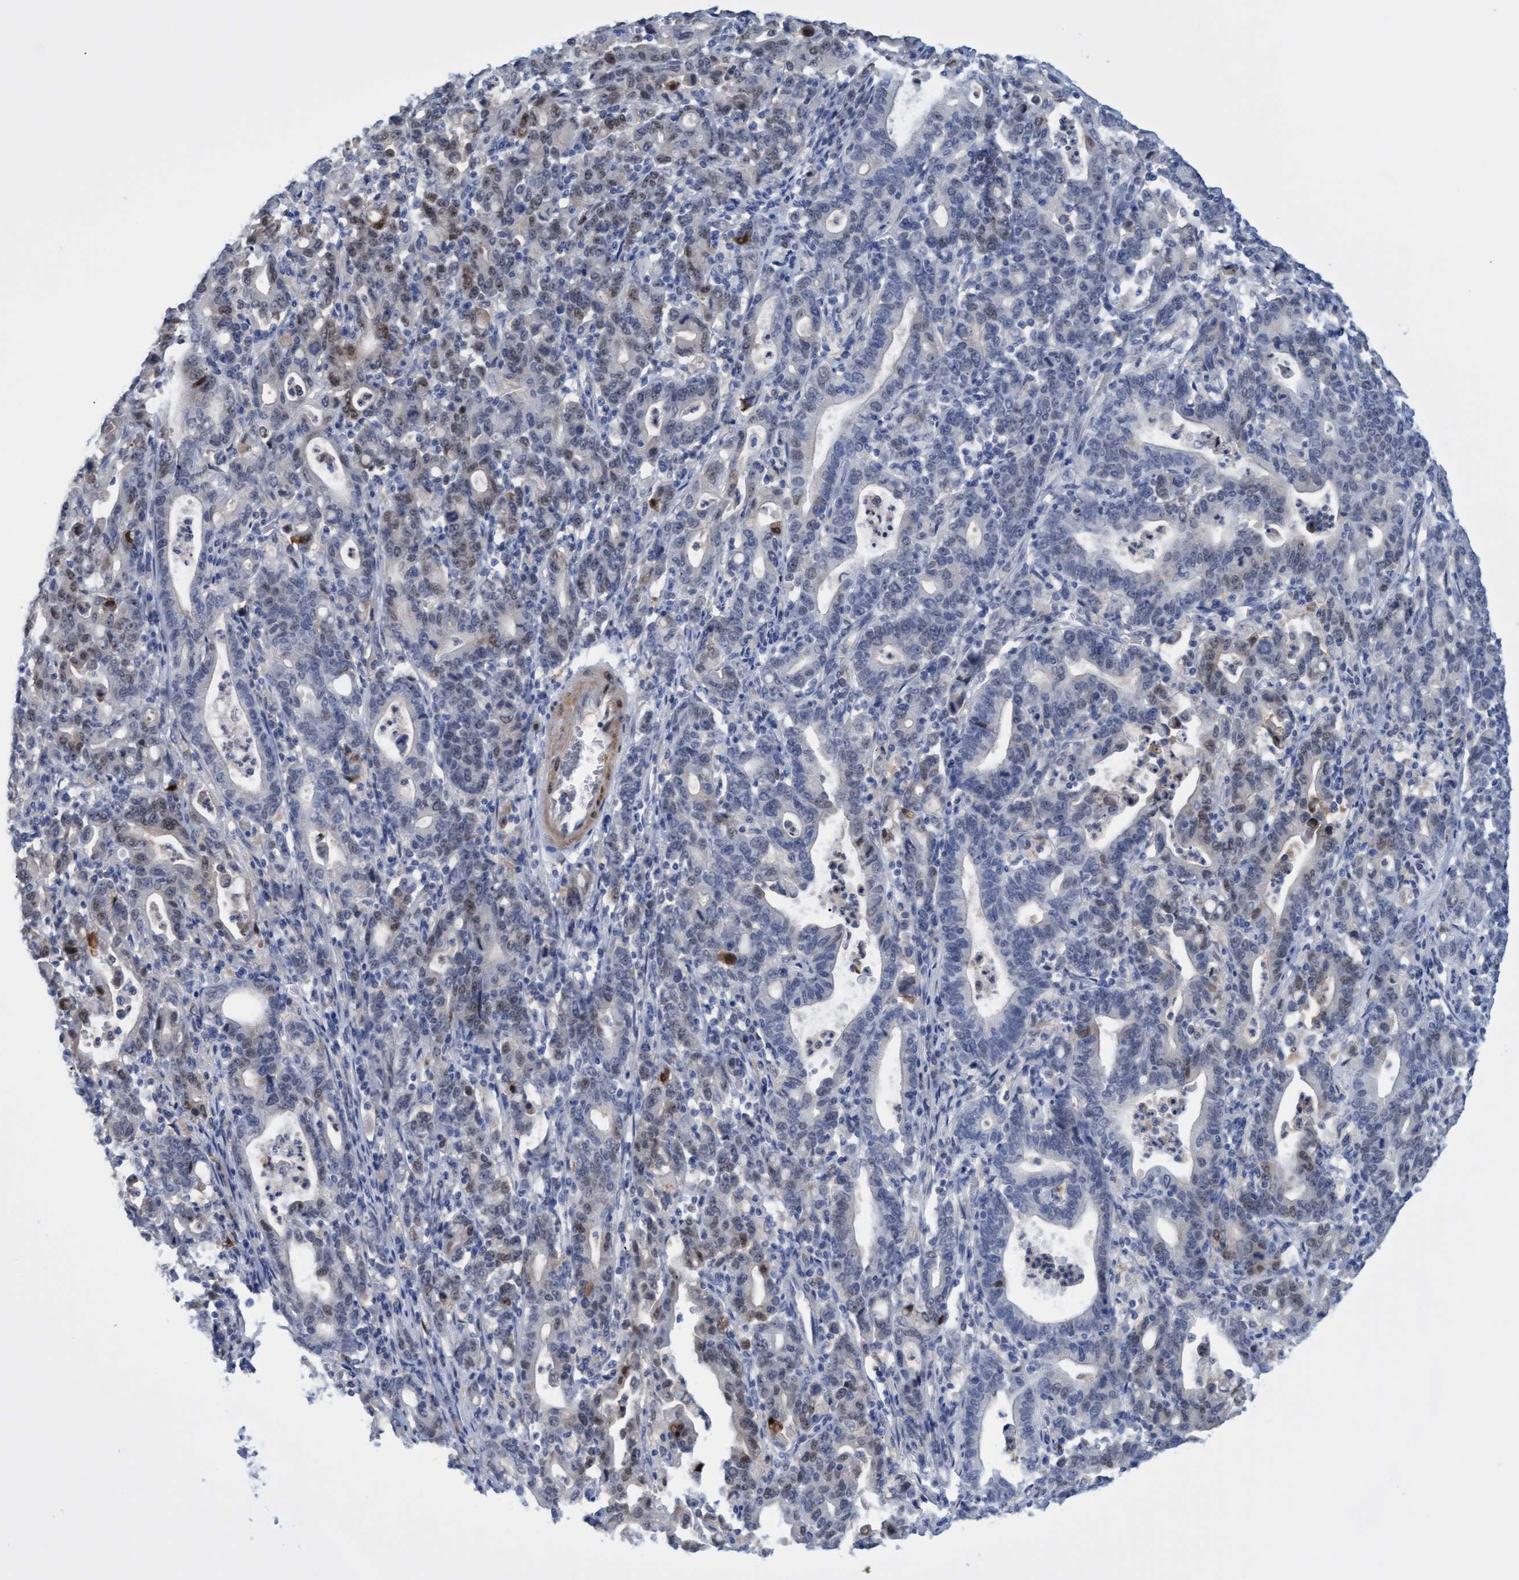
{"staining": {"intensity": "weak", "quantity": "<25%", "location": "nuclear"}, "tissue": "stomach cancer", "cell_type": "Tumor cells", "image_type": "cancer", "snomed": [{"axis": "morphology", "description": "Adenocarcinoma, NOS"}, {"axis": "topography", "description": "Stomach, upper"}], "caption": "Immunohistochemistry (IHC) micrograph of human stomach cancer stained for a protein (brown), which displays no positivity in tumor cells.", "gene": "PINX1", "patient": {"sex": "male", "age": 69}}